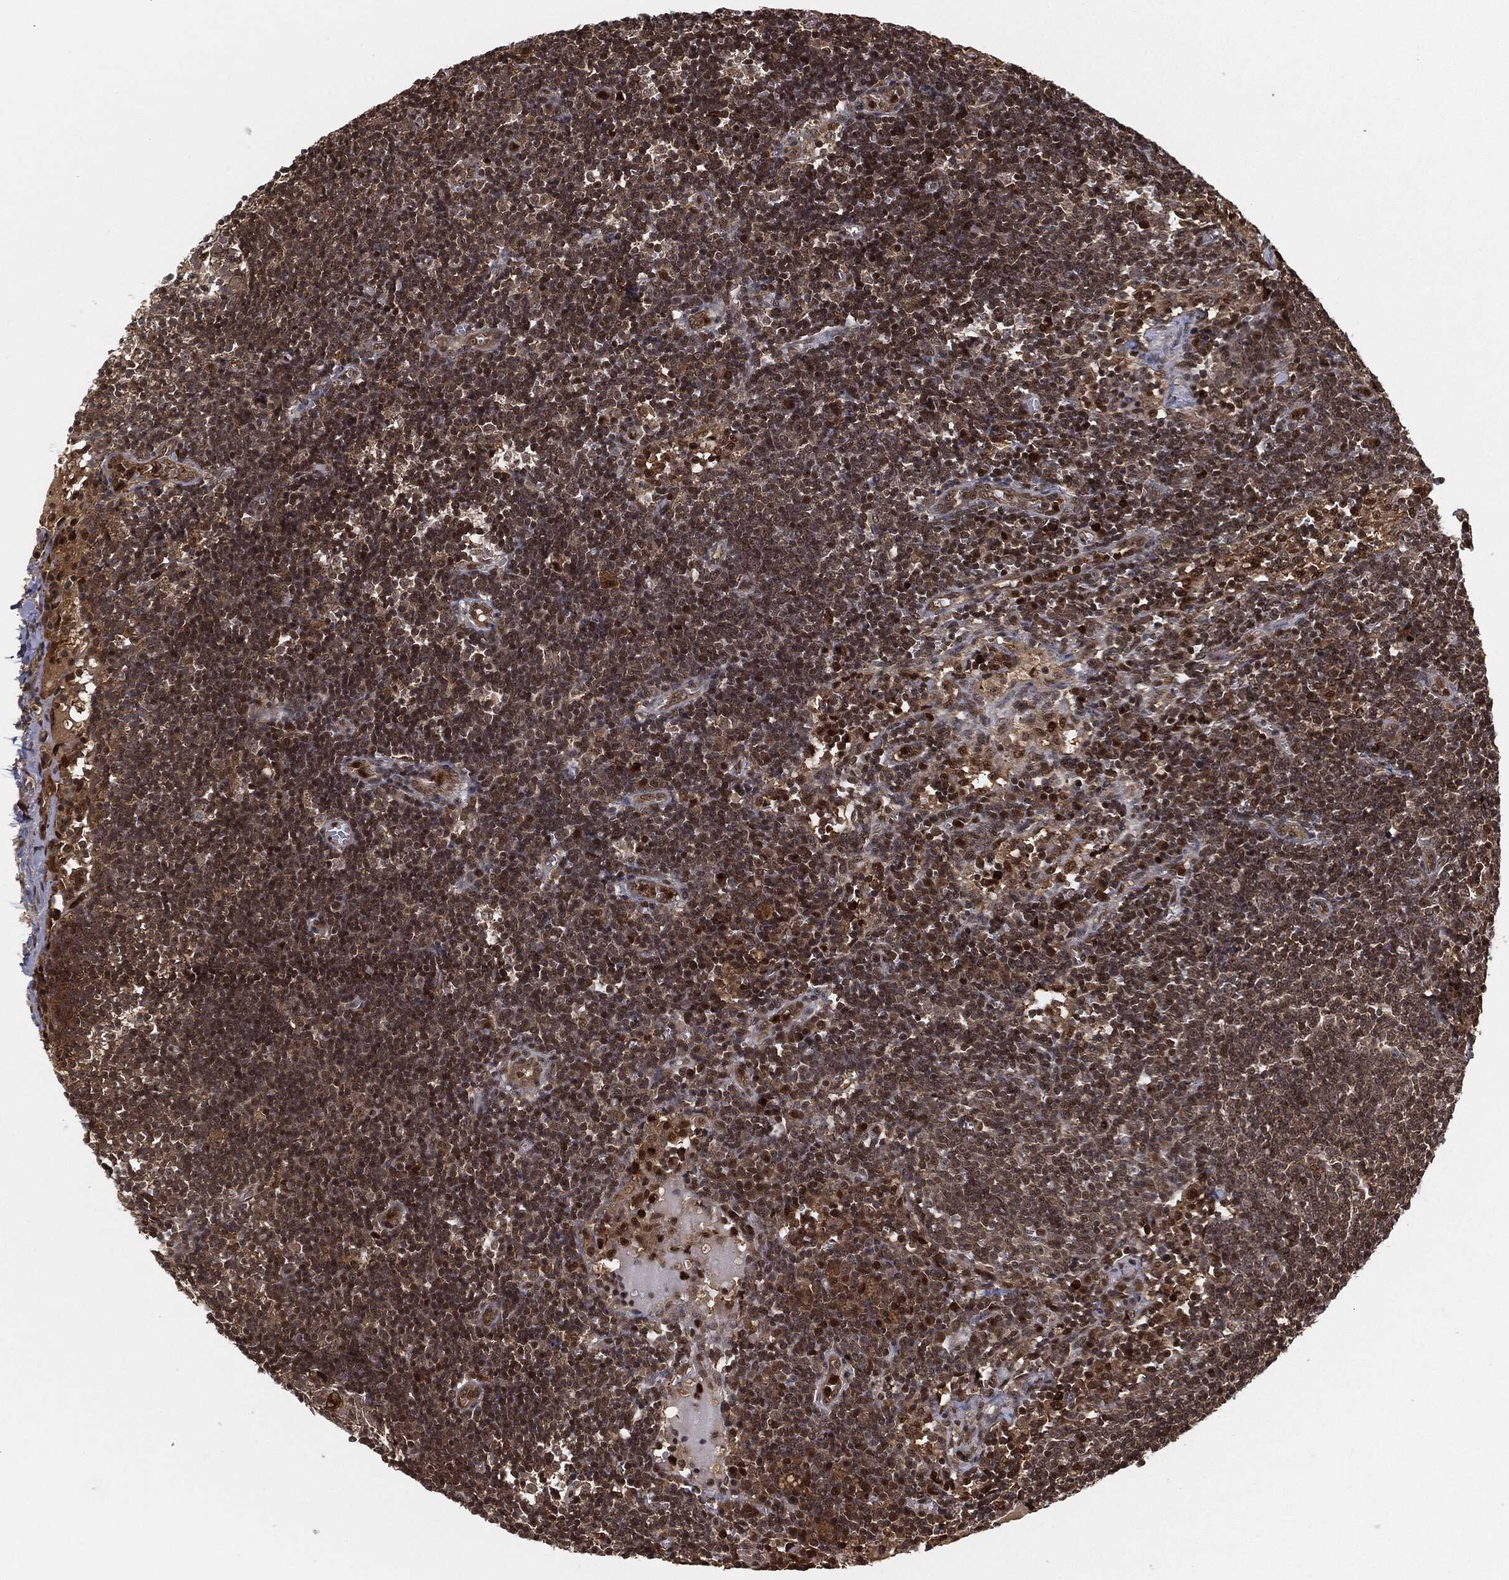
{"staining": {"intensity": "strong", "quantity": "<25%", "location": "cytoplasmic/membranous,nuclear"}, "tissue": "lymph node", "cell_type": "Germinal center cells", "image_type": "normal", "snomed": [{"axis": "morphology", "description": "Normal tissue, NOS"}, {"axis": "morphology", "description": "Adenocarcinoma, NOS"}, {"axis": "topography", "description": "Lymph node"}, {"axis": "topography", "description": "Pancreas"}], "caption": "Immunohistochemistry (IHC) staining of unremarkable lymph node, which exhibits medium levels of strong cytoplasmic/membranous,nuclear expression in about <25% of germinal center cells indicating strong cytoplasmic/membranous,nuclear protein expression. The staining was performed using DAB (brown) for protein detection and nuclei were counterstained in hematoxylin (blue).", "gene": "CAPRIN2", "patient": {"sex": "female", "age": 58}}